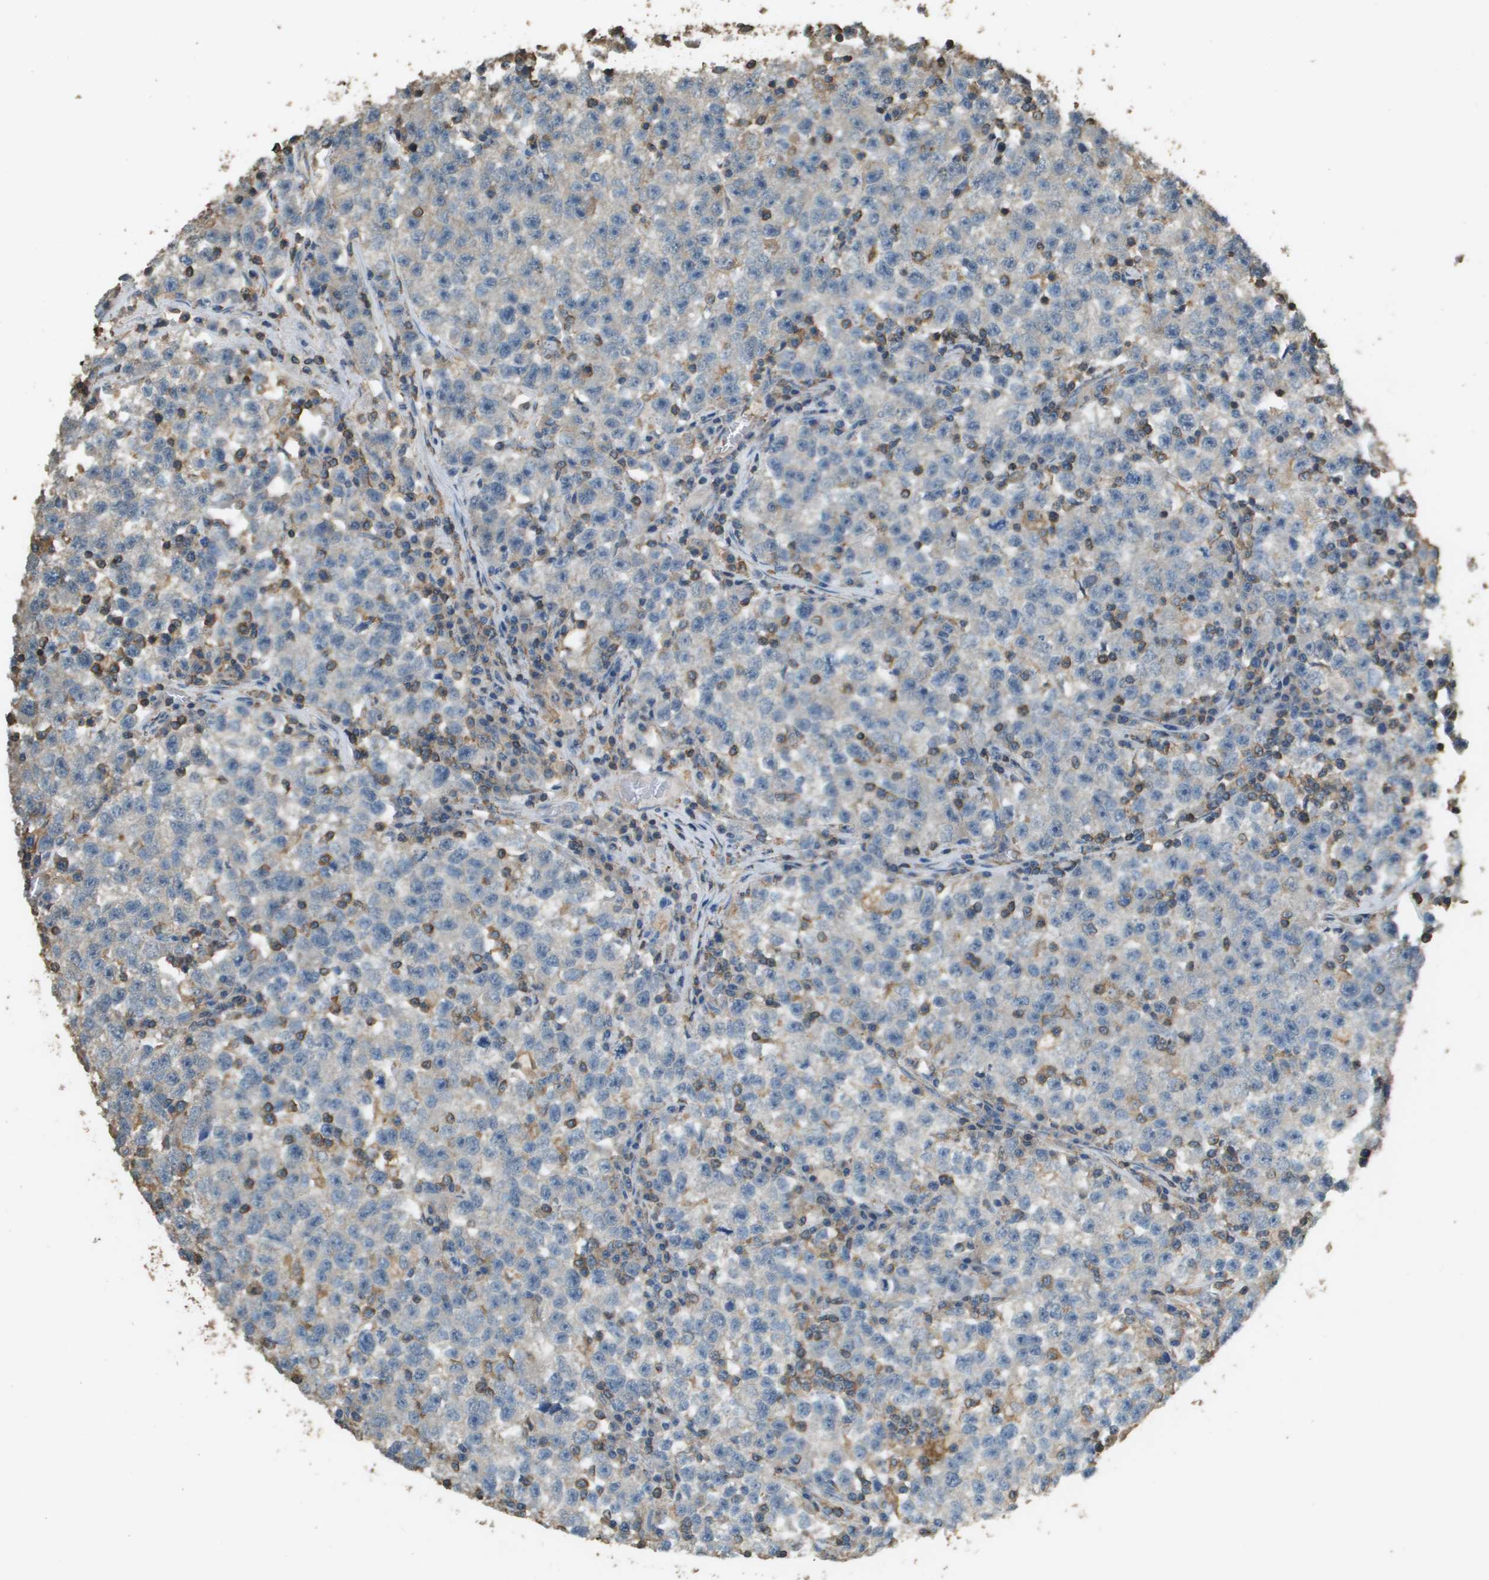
{"staining": {"intensity": "negative", "quantity": "none", "location": "none"}, "tissue": "testis cancer", "cell_type": "Tumor cells", "image_type": "cancer", "snomed": [{"axis": "morphology", "description": "Seminoma, NOS"}, {"axis": "topography", "description": "Testis"}], "caption": "Testis seminoma stained for a protein using IHC displays no positivity tumor cells.", "gene": "MS4A7", "patient": {"sex": "male", "age": 22}}